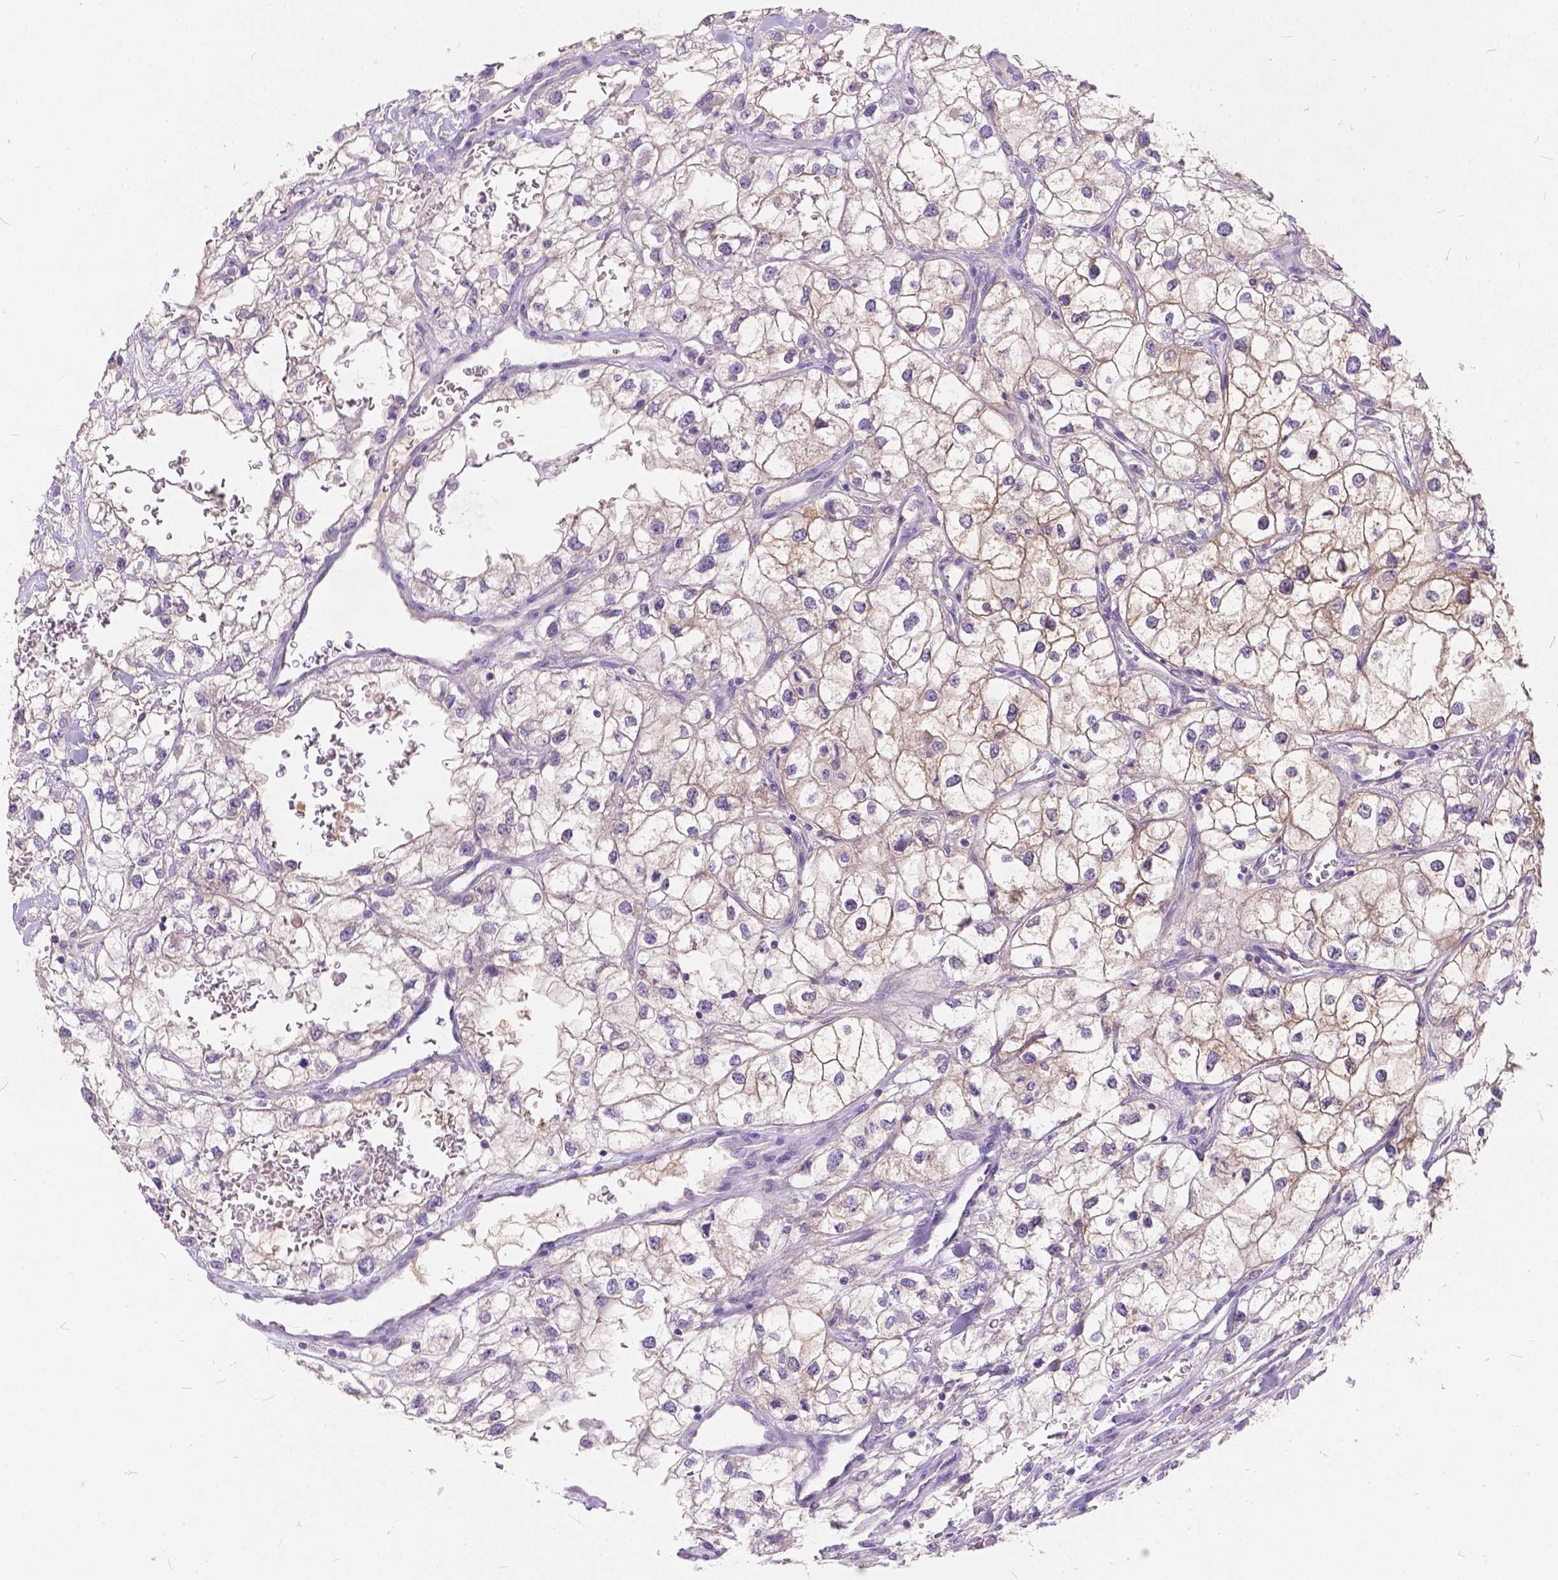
{"staining": {"intensity": "weak", "quantity": ">75%", "location": "cytoplasmic/membranous"}, "tissue": "renal cancer", "cell_type": "Tumor cells", "image_type": "cancer", "snomed": [{"axis": "morphology", "description": "Adenocarcinoma, NOS"}, {"axis": "topography", "description": "Kidney"}], "caption": "Renal adenocarcinoma stained with a protein marker shows weak staining in tumor cells.", "gene": "PEX11G", "patient": {"sex": "male", "age": 59}}